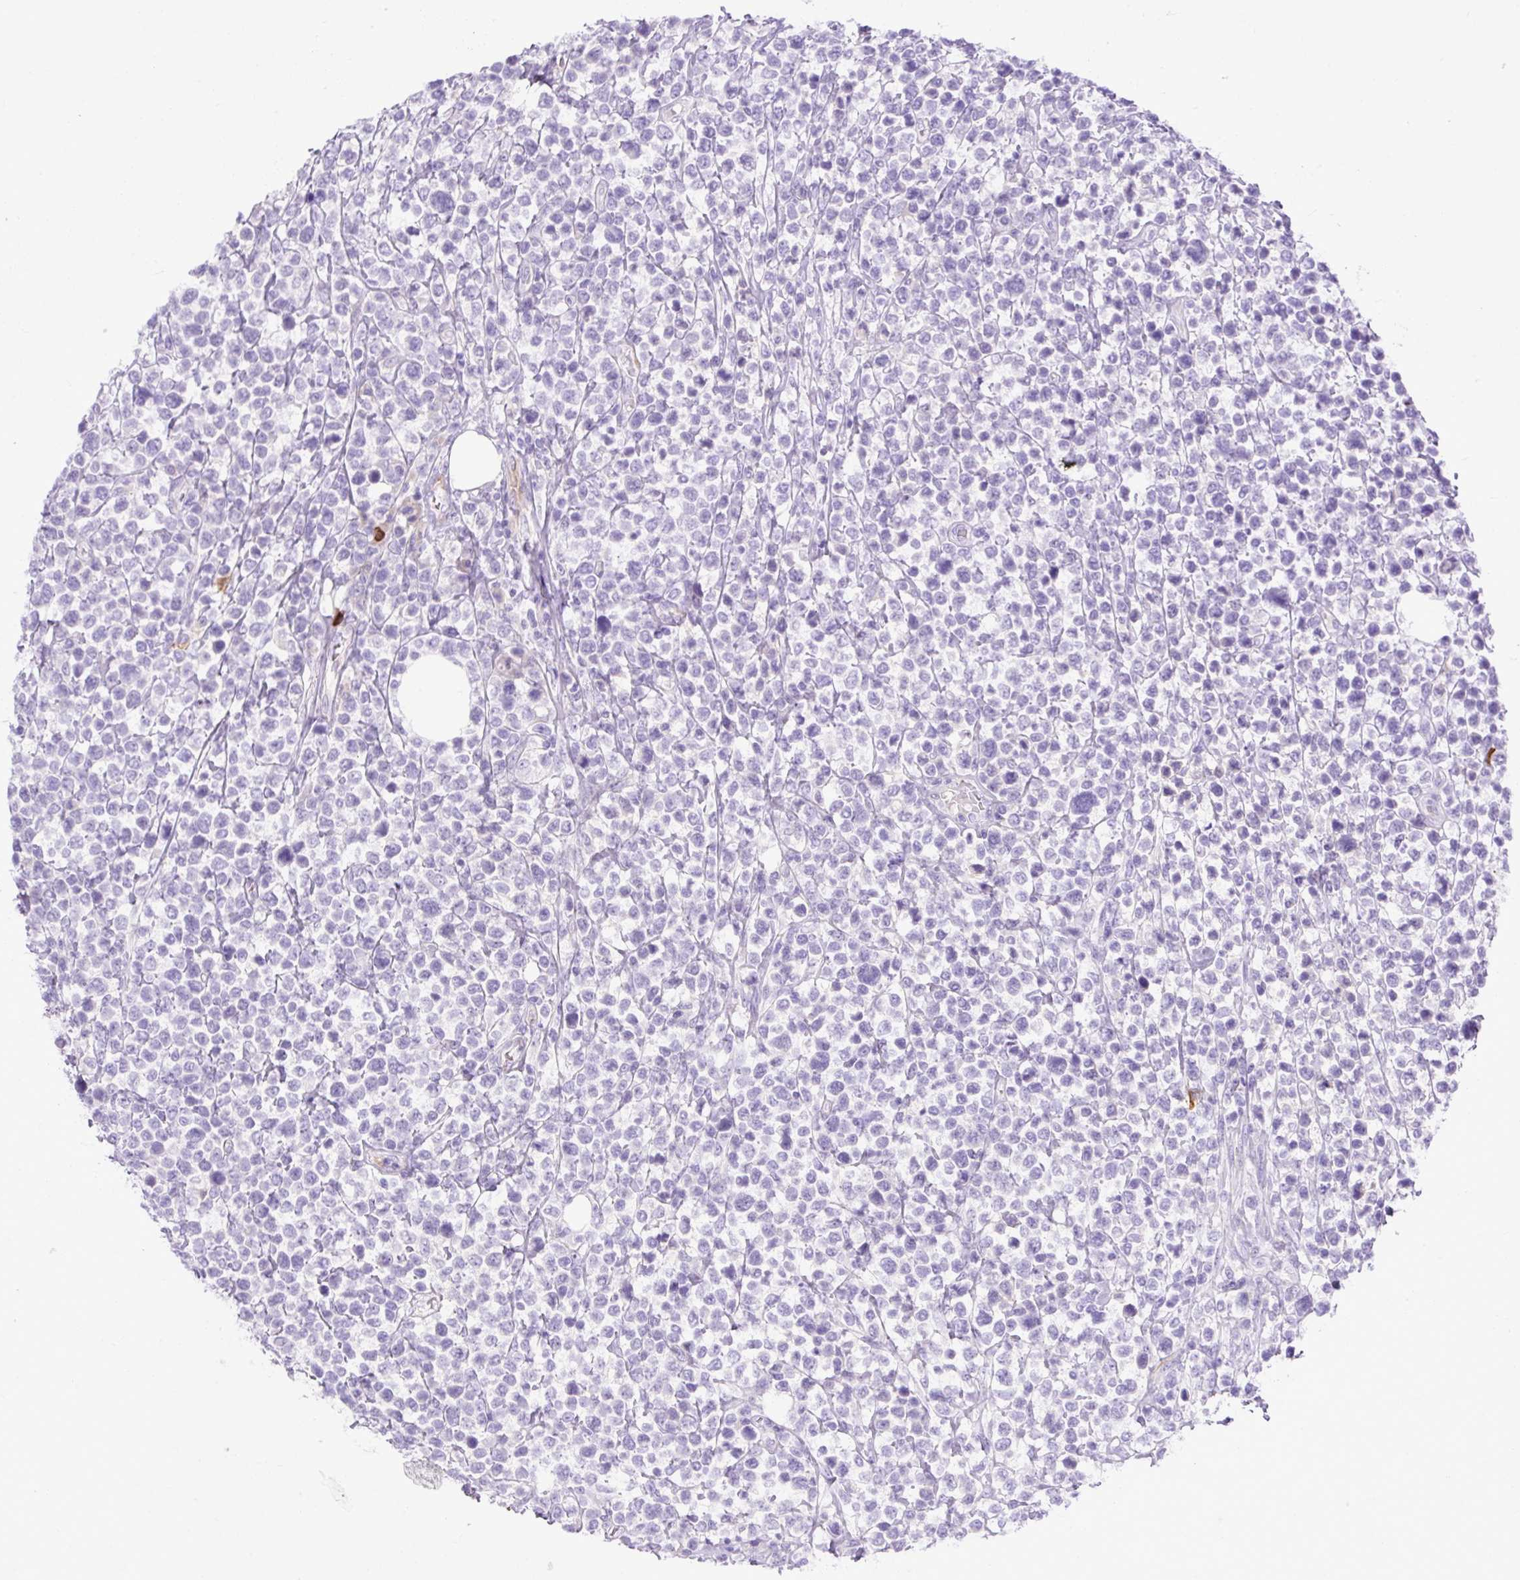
{"staining": {"intensity": "negative", "quantity": "none", "location": "none"}, "tissue": "lymphoma", "cell_type": "Tumor cells", "image_type": "cancer", "snomed": [{"axis": "morphology", "description": "Malignant lymphoma, non-Hodgkin's type, Low grade"}, {"axis": "topography", "description": "Lymph node"}], "caption": "Immunohistochemistry (IHC) histopathology image of human lymphoma stained for a protein (brown), which demonstrates no positivity in tumor cells. (Brightfield microscopy of DAB (3,3'-diaminobenzidine) immunohistochemistry (IHC) at high magnification).", "gene": "SPTBN5", "patient": {"sex": "male", "age": 60}}